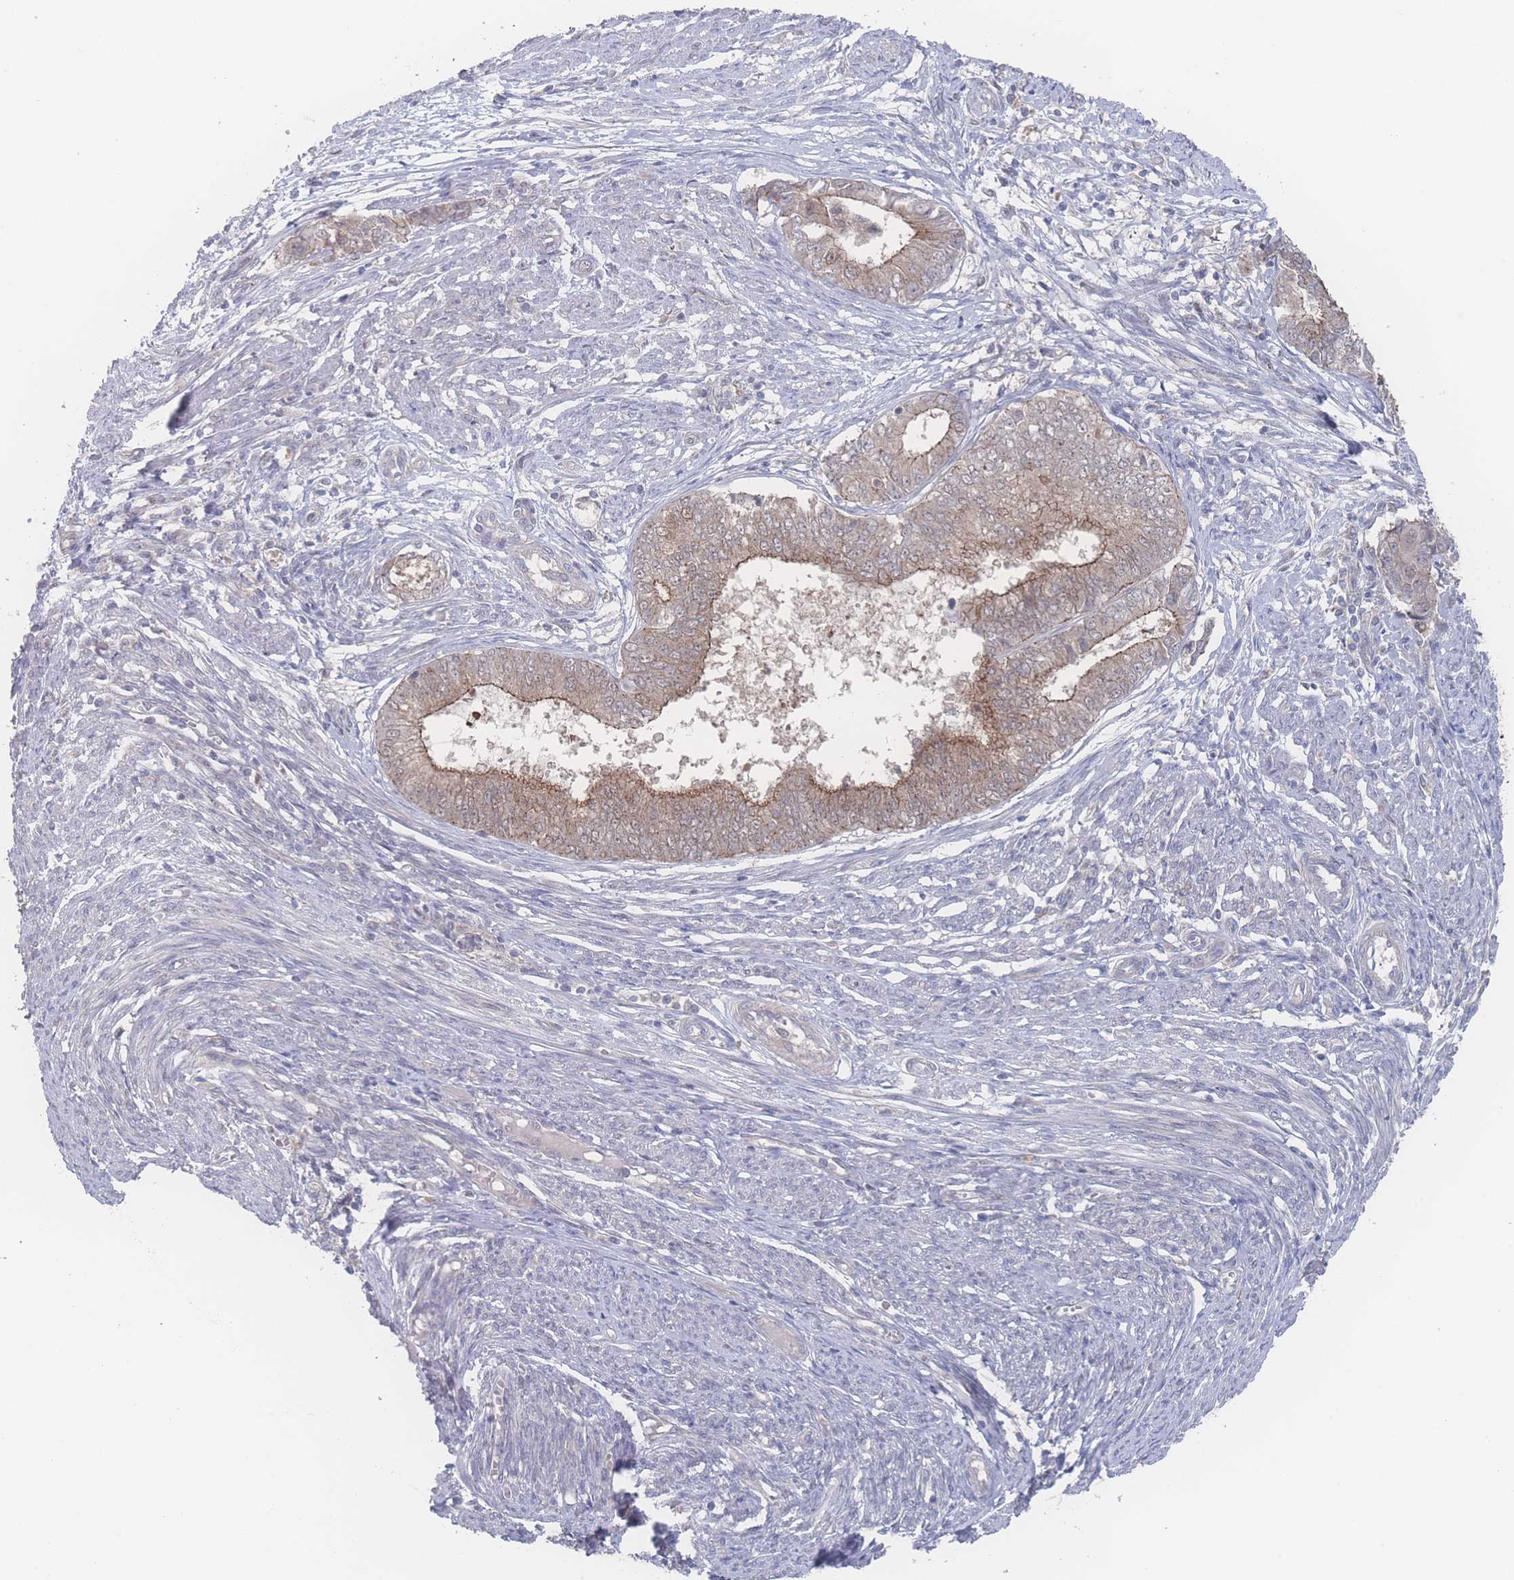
{"staining": {"intensity": "weak", "quantity": ">75%", "location": "cytoplasmic/membranous"}, "tissue": "endometrial cancer", "cell_type": "Tumor cells", "image_type": "cancer", "snomed": [{"axis": "morphology", "description": "Adenocarcinoma, NOS"}, {"axis": "topography", "description": "Endometrium"}], "caption": "Immunohistochemical staining of human adenocarcinoma (endometrial) displays low levels of weak cytoplasmic/membranous positivity in approximately >75% of tumor cells. Using DAB (brown) and hematoxylin (blue) stains, captured at high magnification using brightfield microscopy.", "gene": "NBEAL1", "patient": {"sex": "female", "age": 62}}